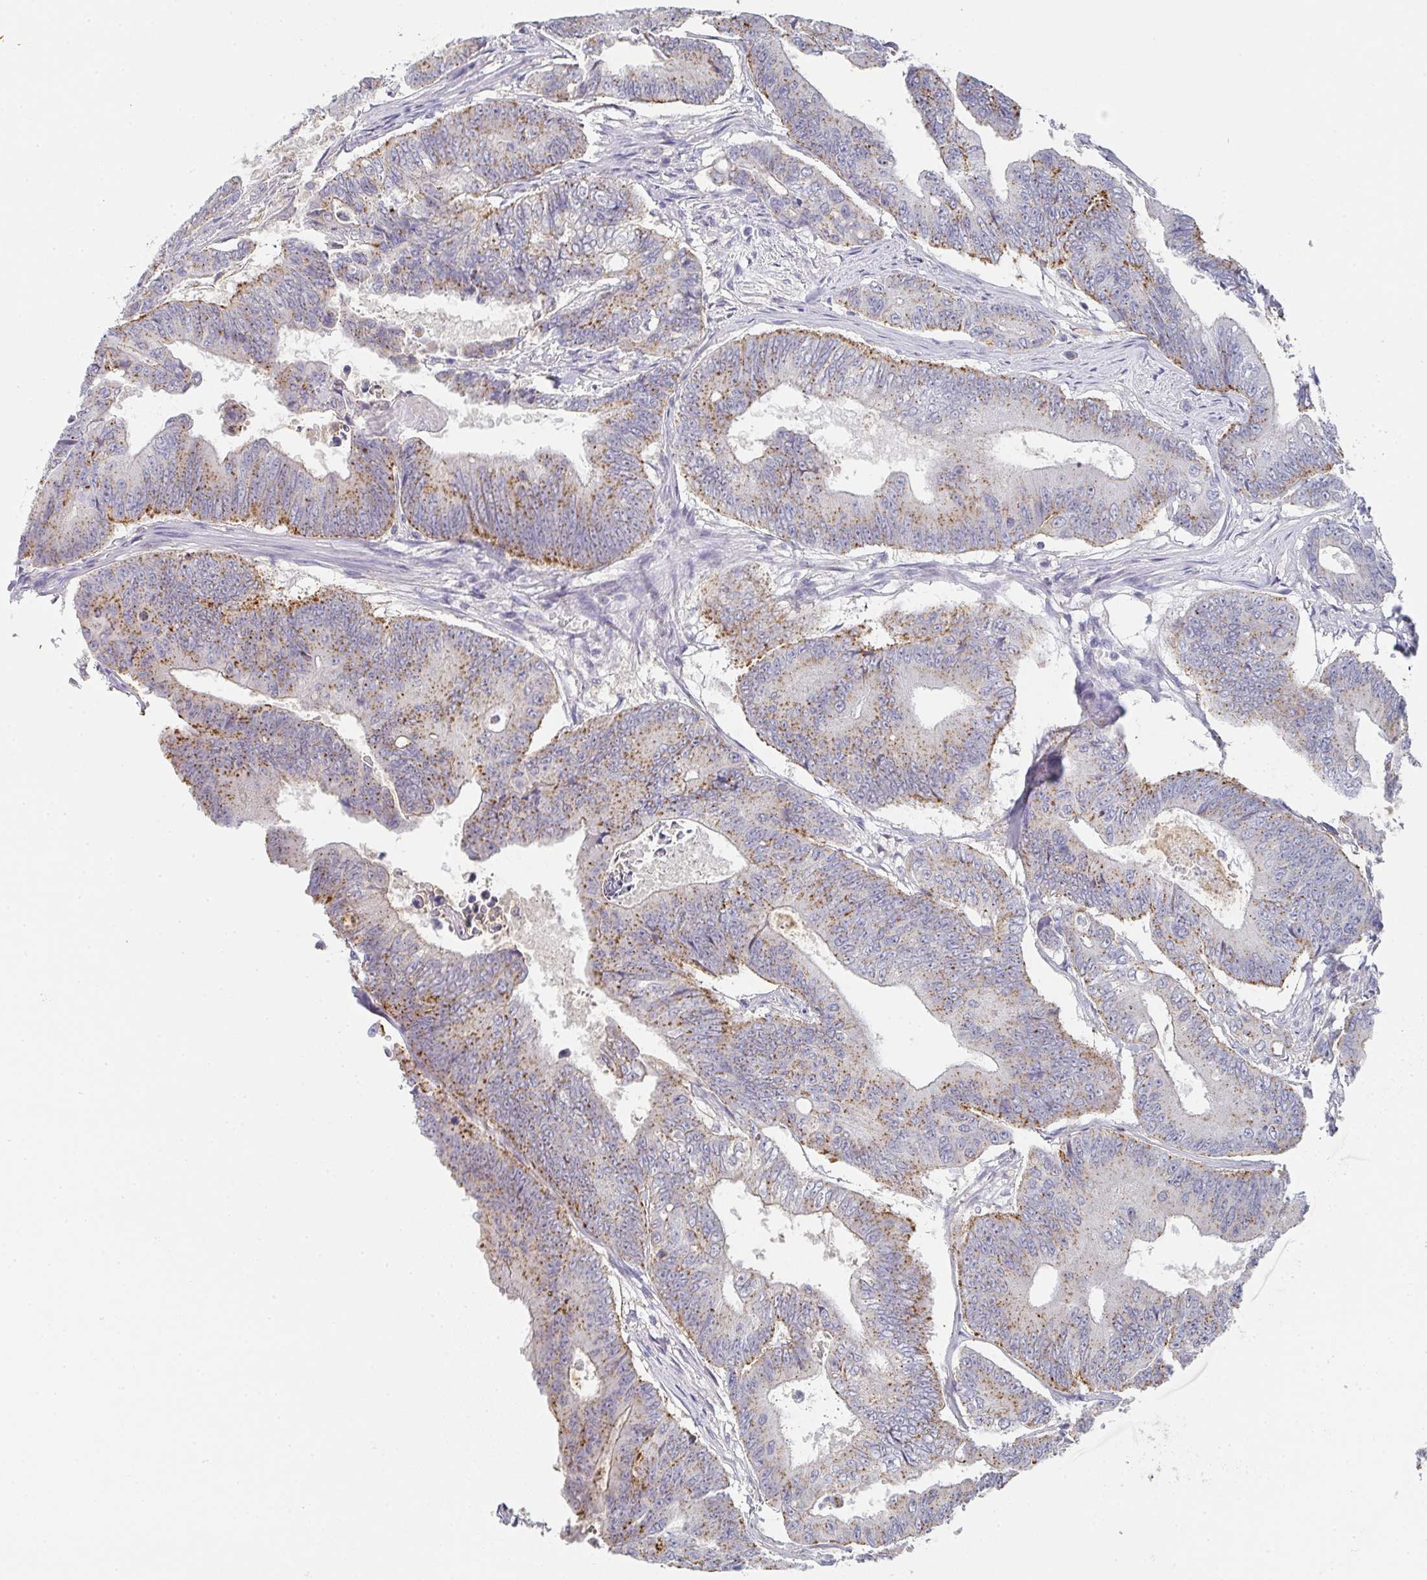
{"staining": {"intensity": "moderate", "quantity": ">75%", "location": "cytoplasmic/membranous"}, "tissue": "colorectal cancer", "cell_type": "Tumor cells", "image_type": "cancer", "snomed": [{"axis": "morphology", "description": "Adenocarcinoma, NOS"}, {"axis": "topography", "description": "Colon"}], "caption": "The immunohistochemical stain labels moderate cytoplasmic/membranous positivity in tumor cells of colorectal cancer (adenocarcinoma) tissue.", "gene": "CHMP5", "patient": {"sex": "female", "age": 48}}